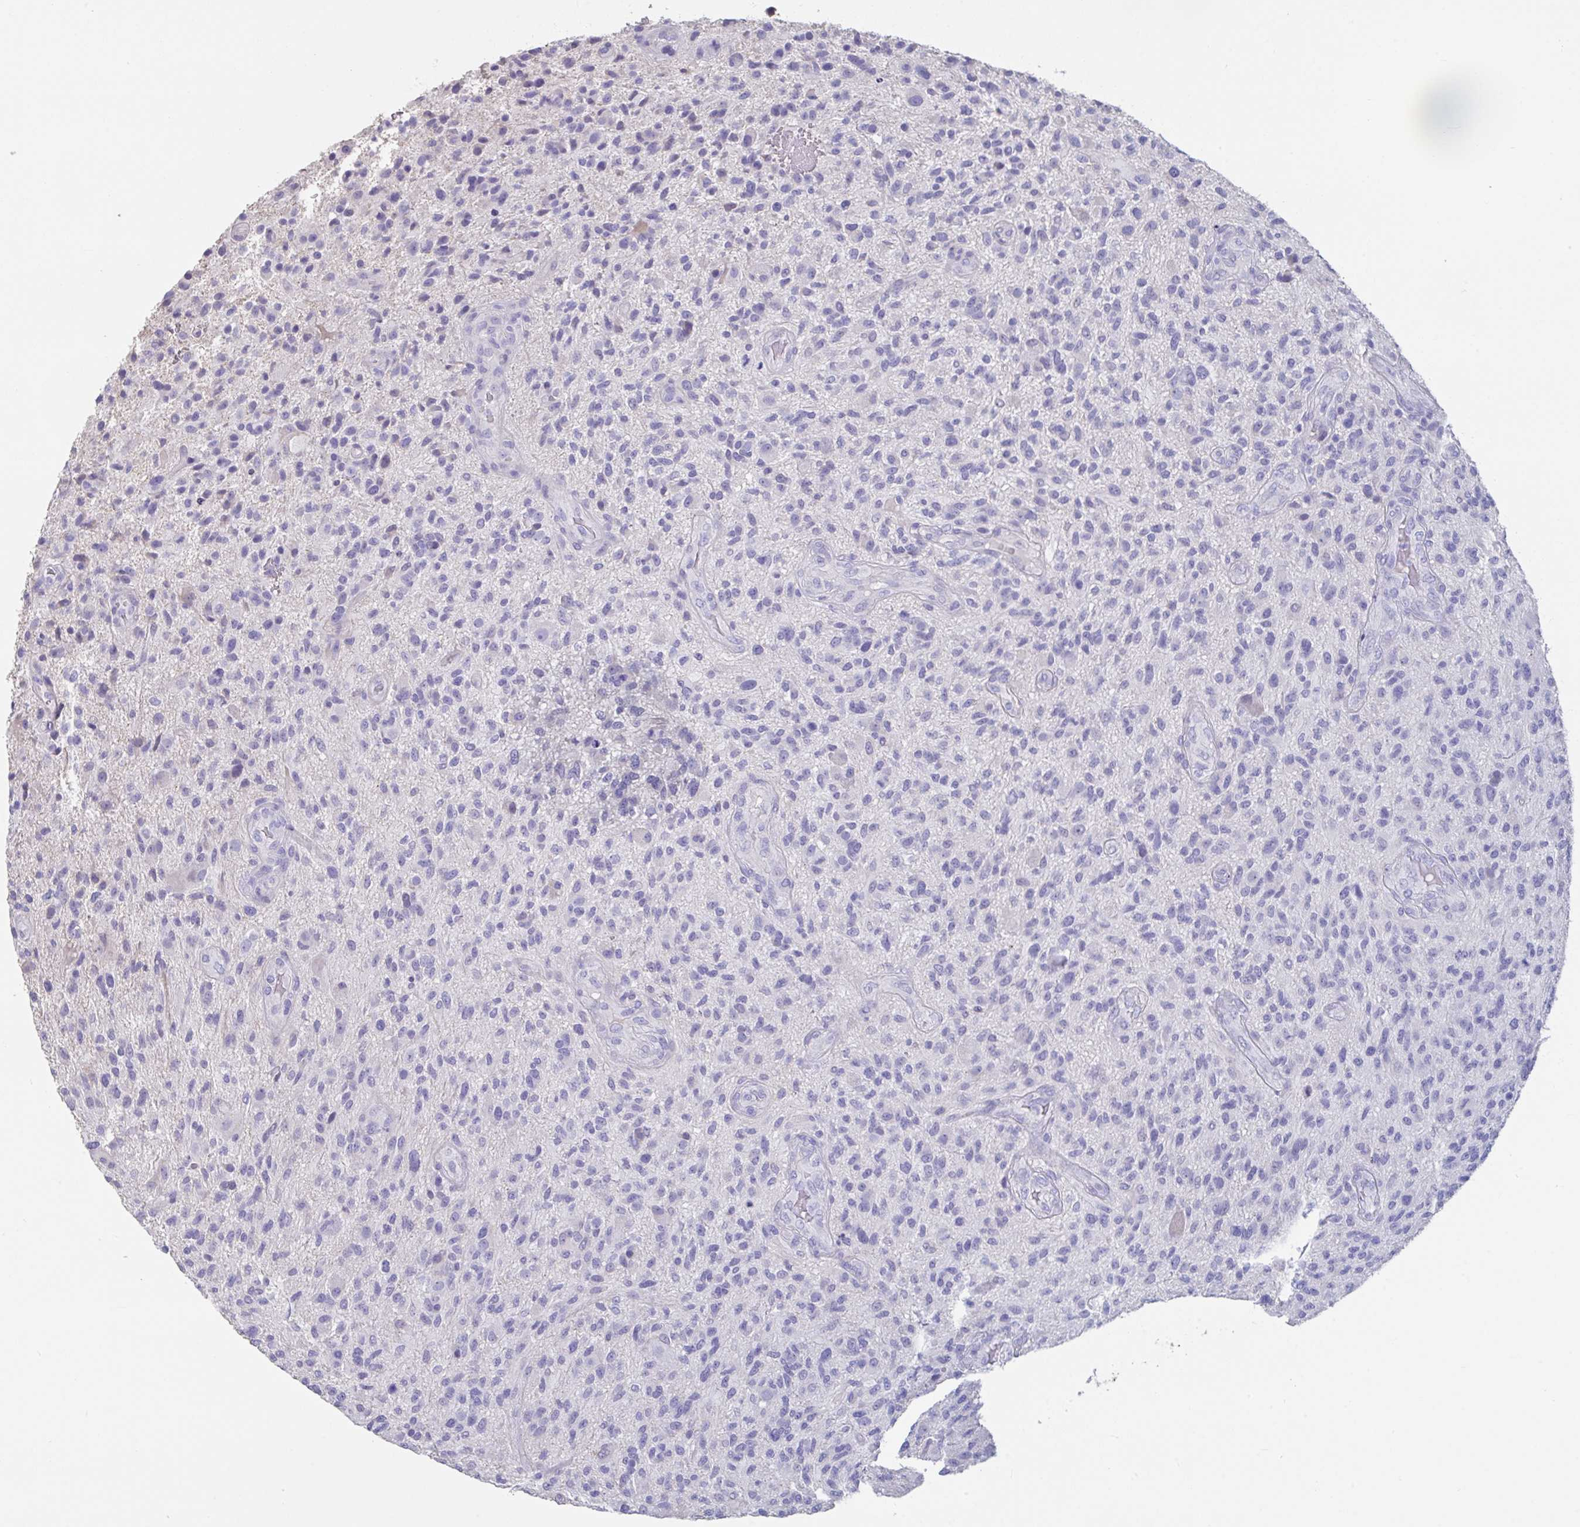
{"staining": {"intensity": "negative", "quantity": "none", "location": "none"}, "tissue": "glioma", "cell_type": "Tumor cells", "image_type": "cancer", "snomed": [{"axis": "morphology", "description": "Glioma, malignant, High grade"}, {"axis": "topography", "description": "Brain"}], "caption": "A photomicrograph of glioma stained for a protein displays no brown staining in tumor cells.", "gene": "SLC44A4", "patient": {"sex": "male", "age": 47}}